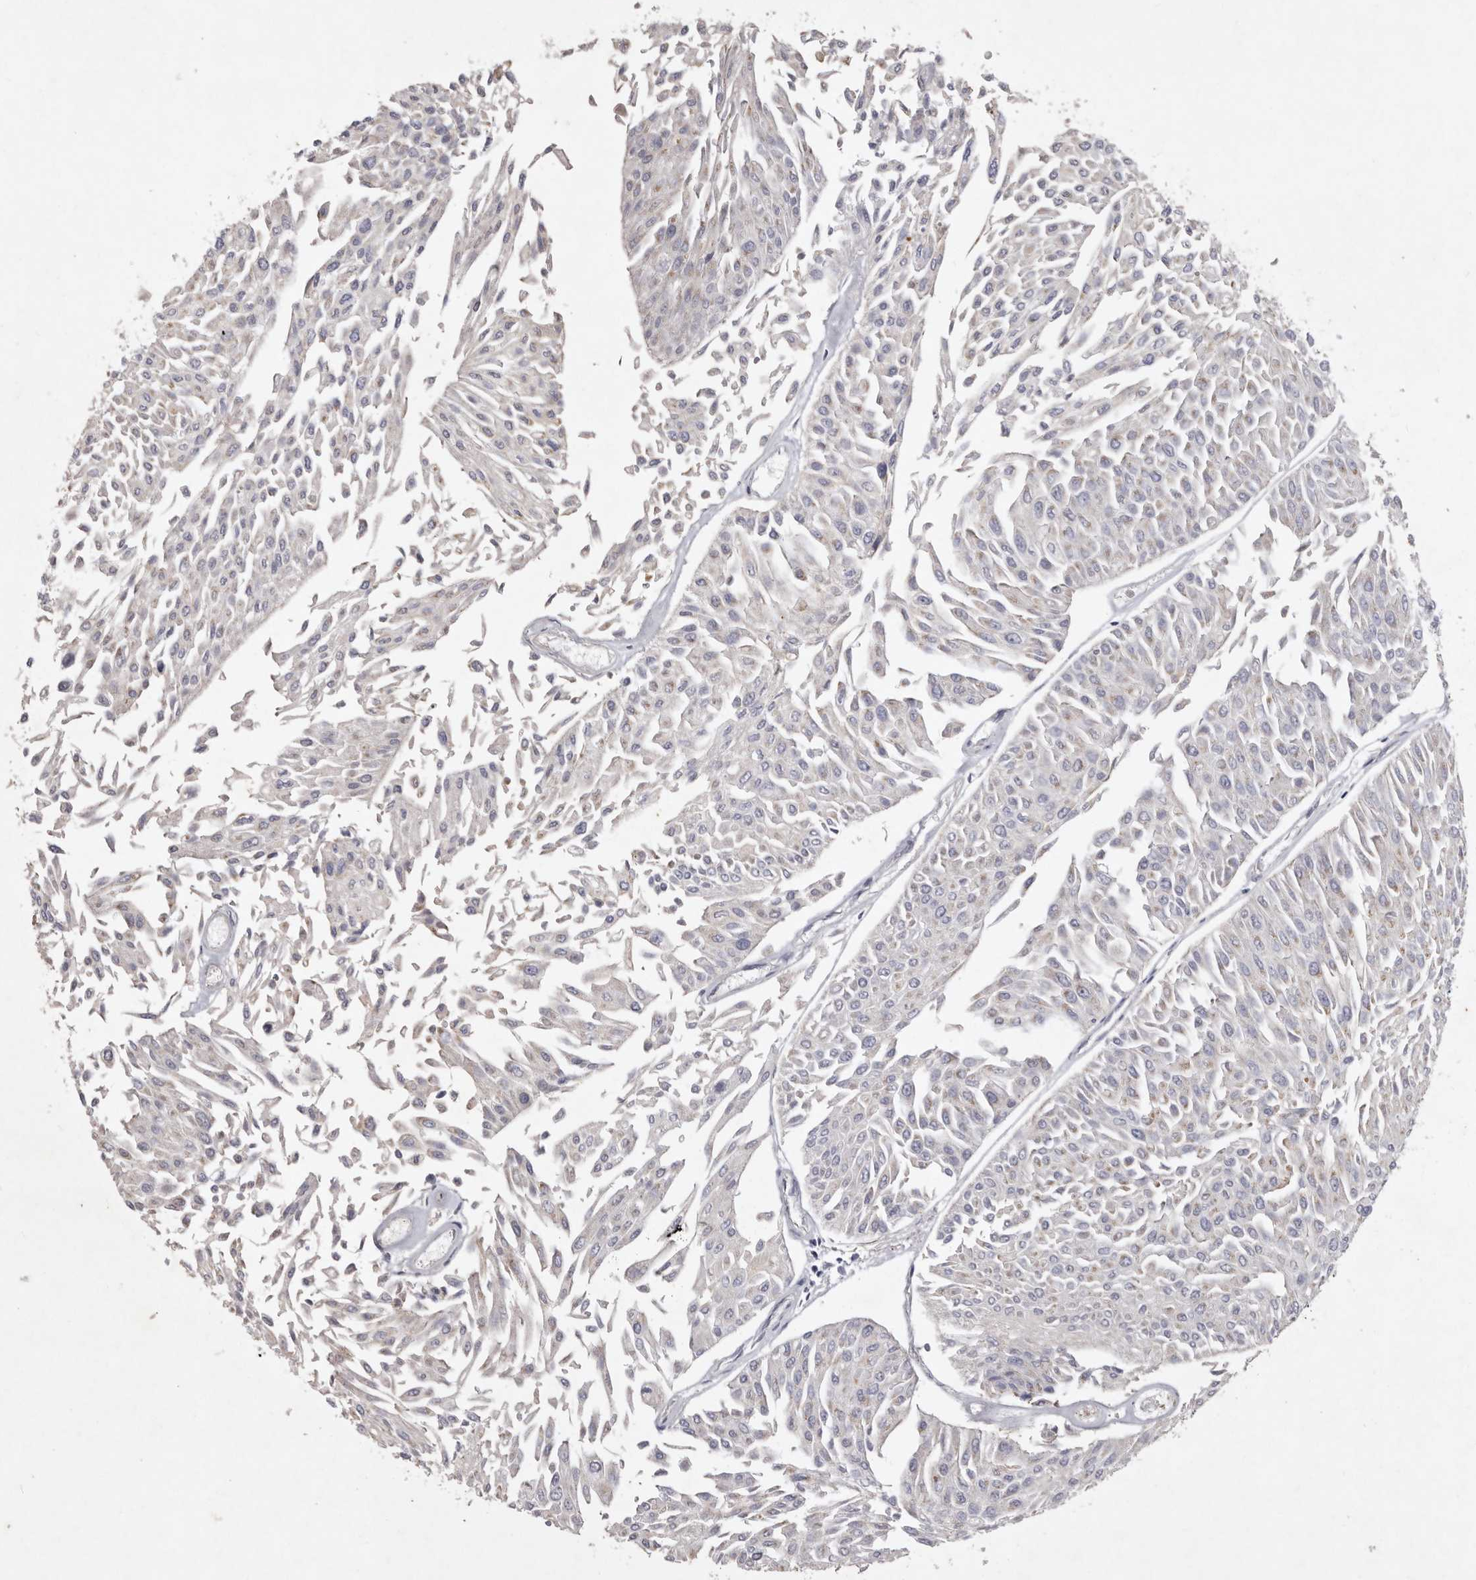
{"staining": {"intensity": "negative", "quantity": "none", "location": "none"}, "tissue": "urothelial cancer", "cell_type": "Tumor cells", "image_type": "cancer", "snomed": [{"axis": "morphology", "description": "Urothelial carcinoma, Low grade"}, {"axis": "topography", "description": "Urinary bladder"}], "caption": "IHC micrograph of urothelial carcinoma (low-grade) stained for a protein (brown), which shows no staining in tumor cells. (Stains: DAB (3,3'-diaminobenzidine) immunohistochemistry with hematoxylin counter stain, Microscopy: brightfield microscopy at high magnification).", "gene": "NKAIN4", "patient": {"sex": "male", "age": 67}}